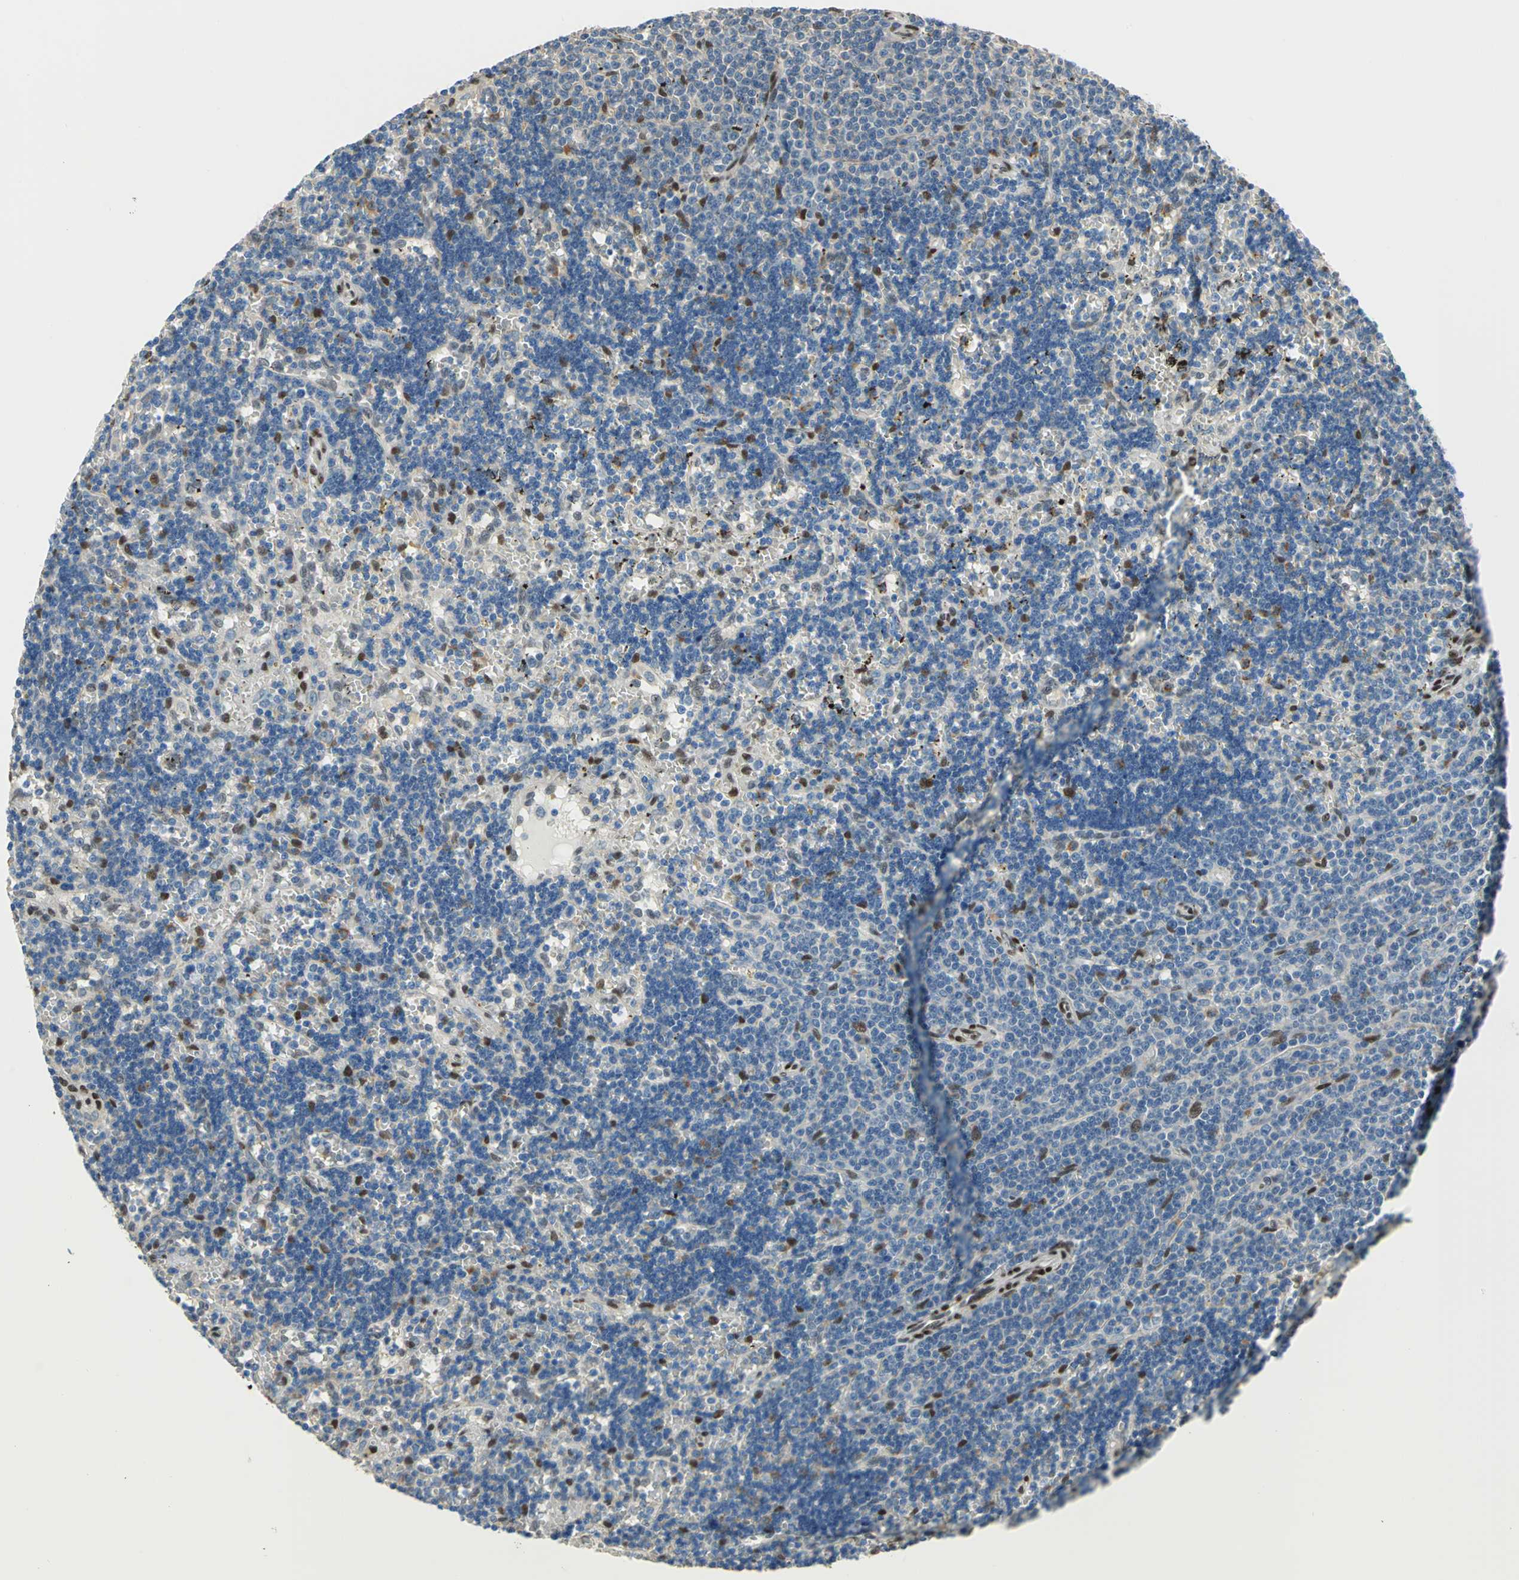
{"staining": {"intensity": "strong", "quantity": "<25%", "location": "cytoplasmic/membranous,nuclear"}, "tissue": "lymphoma", "cell_type": "Tumor cells", "image_type": "cancer", "snomed": [{"axis": "morphology", "description": "Malignant lymphoma, non-Hodgkin's type, Low grade"}, {"axis": "topography", "description": "Spleen"}], "caption": "The image displays a brown stain indicating the presence of a protein in the cytoplasmic/membranous and nuclear of tumor cells in malignant lymphoma, non-Hodgkin's type (low-grade).", "gene": "RBFOX2", "patient": {"sex": "male", "age": 60}}